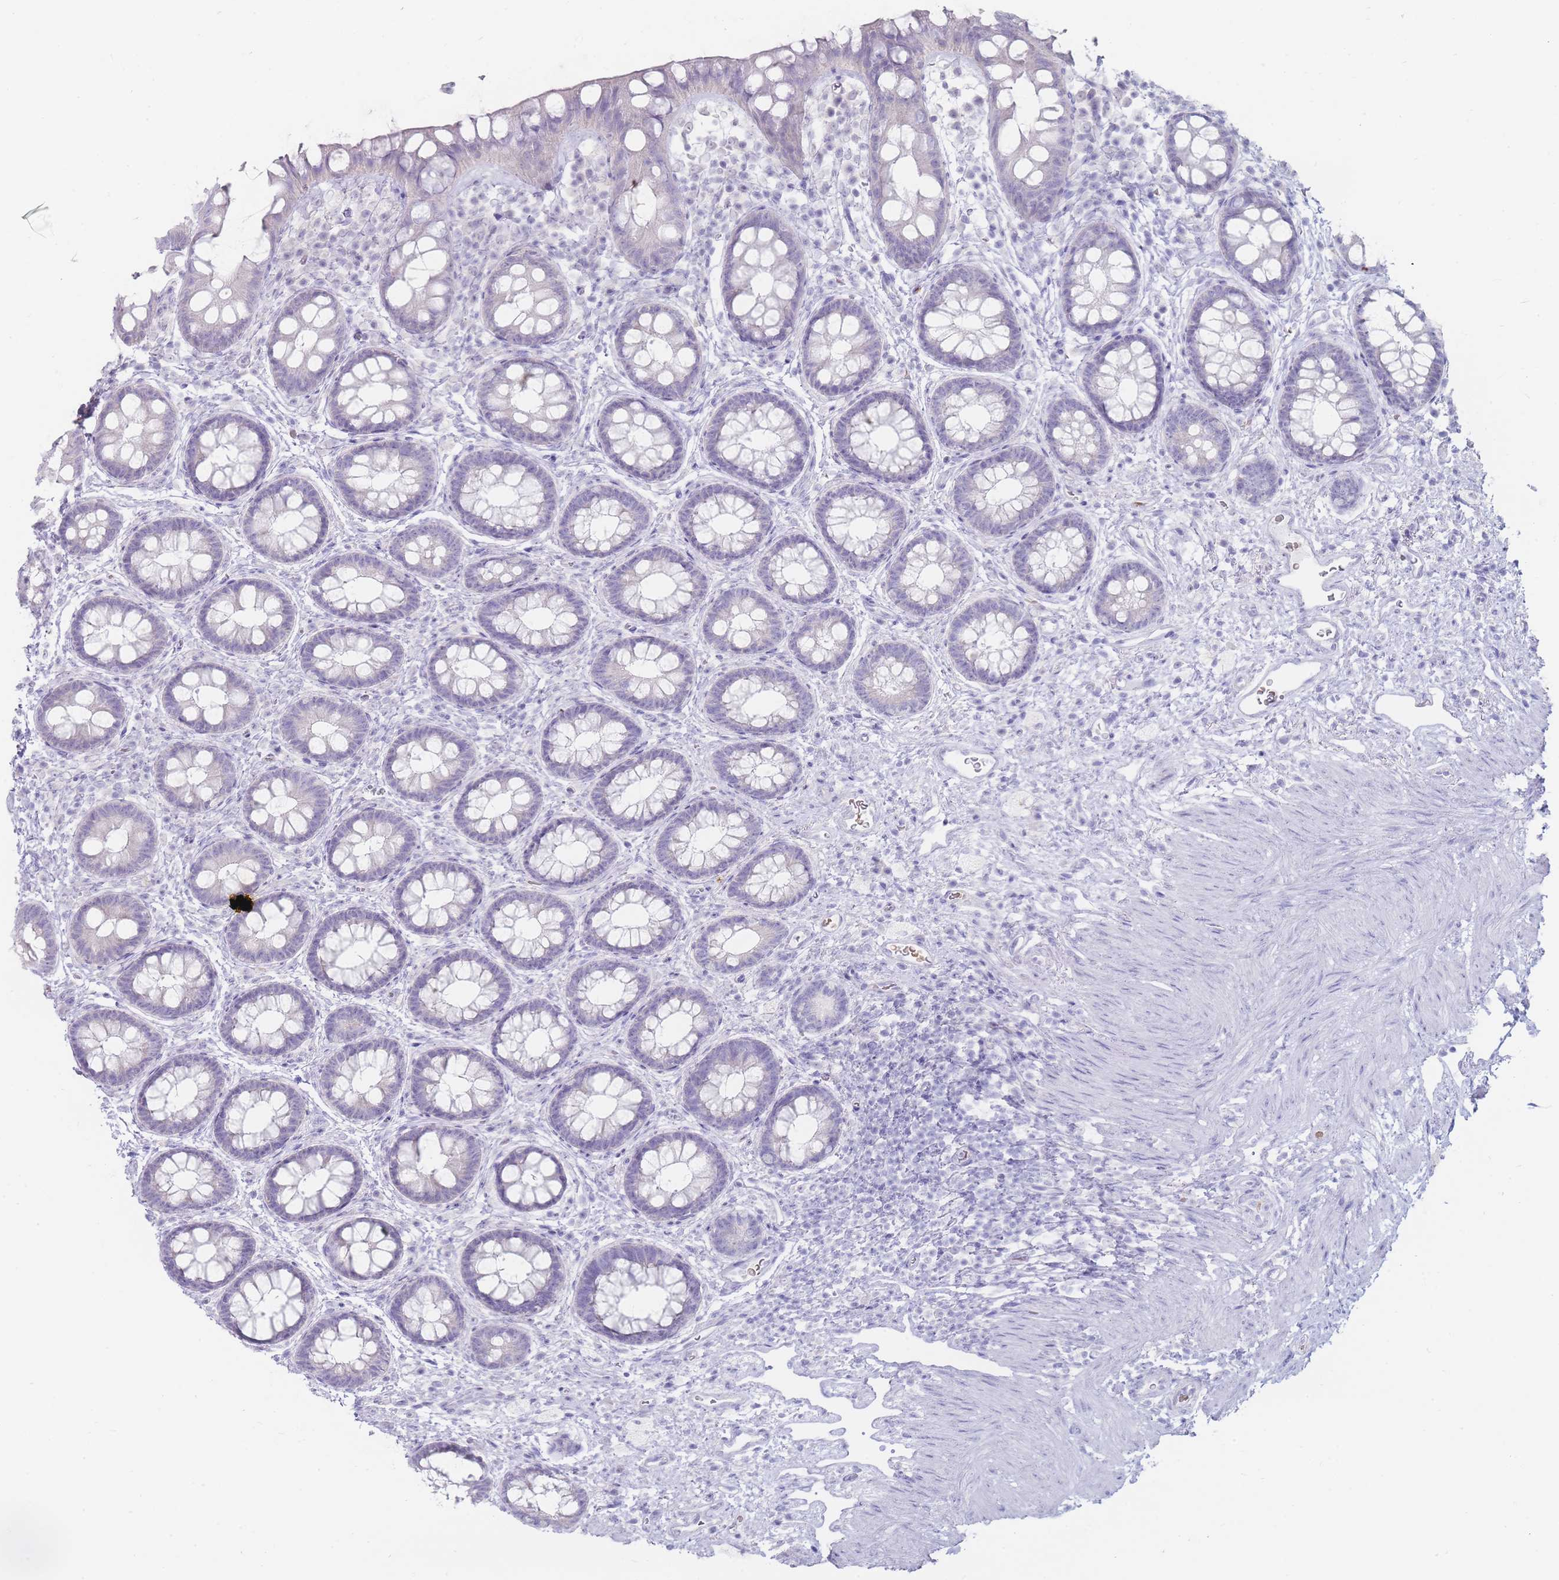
{"staining": {"intensity": "negative", "quantity": "none", "location": "none"}, "tissue": "rectum", "cell_type": "Glandular cells", "image_type": "normal", "snomed": [{"axis": "morphology", "description": "Normal tissue, NOS"}, {"axis": "topography", "description": "Rectum"}, {"axis": "topography", "description": "Peripheral nerve tissue"}], "caption": "Photomicrograph shows no significant protein staining in glandular cells of benign rectum. (DAB (3,3'-diaminobenzidine) IHC with hematoxylin counter stain).", "gene": "ENSG00000284931", "patient": {"sex": "female", "age": 69}}